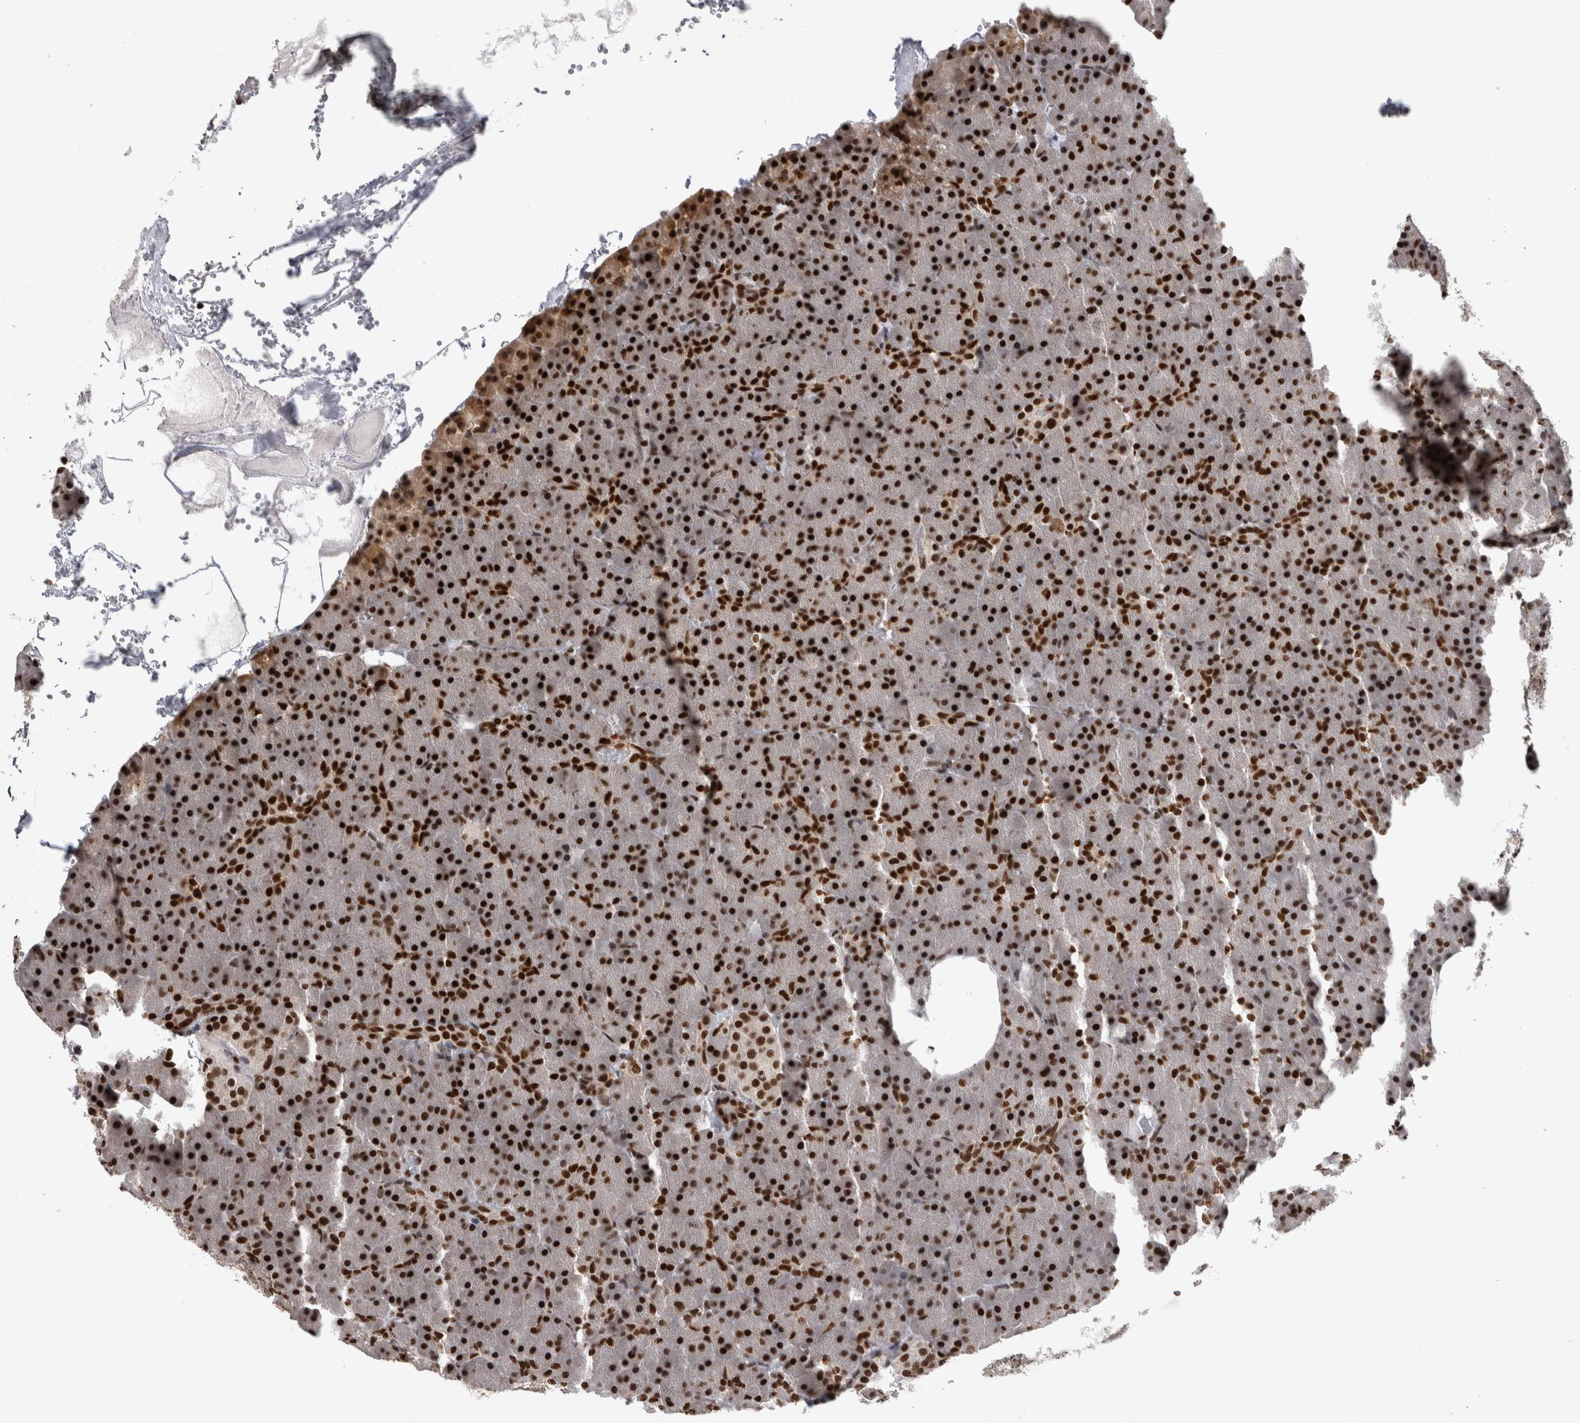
{"staining": {"intensity": "strong", "quantity": ">75%", "location": "nuclear"}, "tissue": "pancreas", "cell_type": "Exocrine glandular cells", "image_type": "normal", "snomed": [{"axis": "morphology", "description": "Normal tissue, NOS"}, {"axis": "morphology", "description": "Carcinoid, malignant, NOS"}, {"axis": "topography", "description": "Pancreas"}], "caption": "Normal pancreas shows strong nuclear staining in about >75% of exocrine glandular cells.", "gene": "ZSCAN2", "patient": {"sex": "female", "age": 35}}